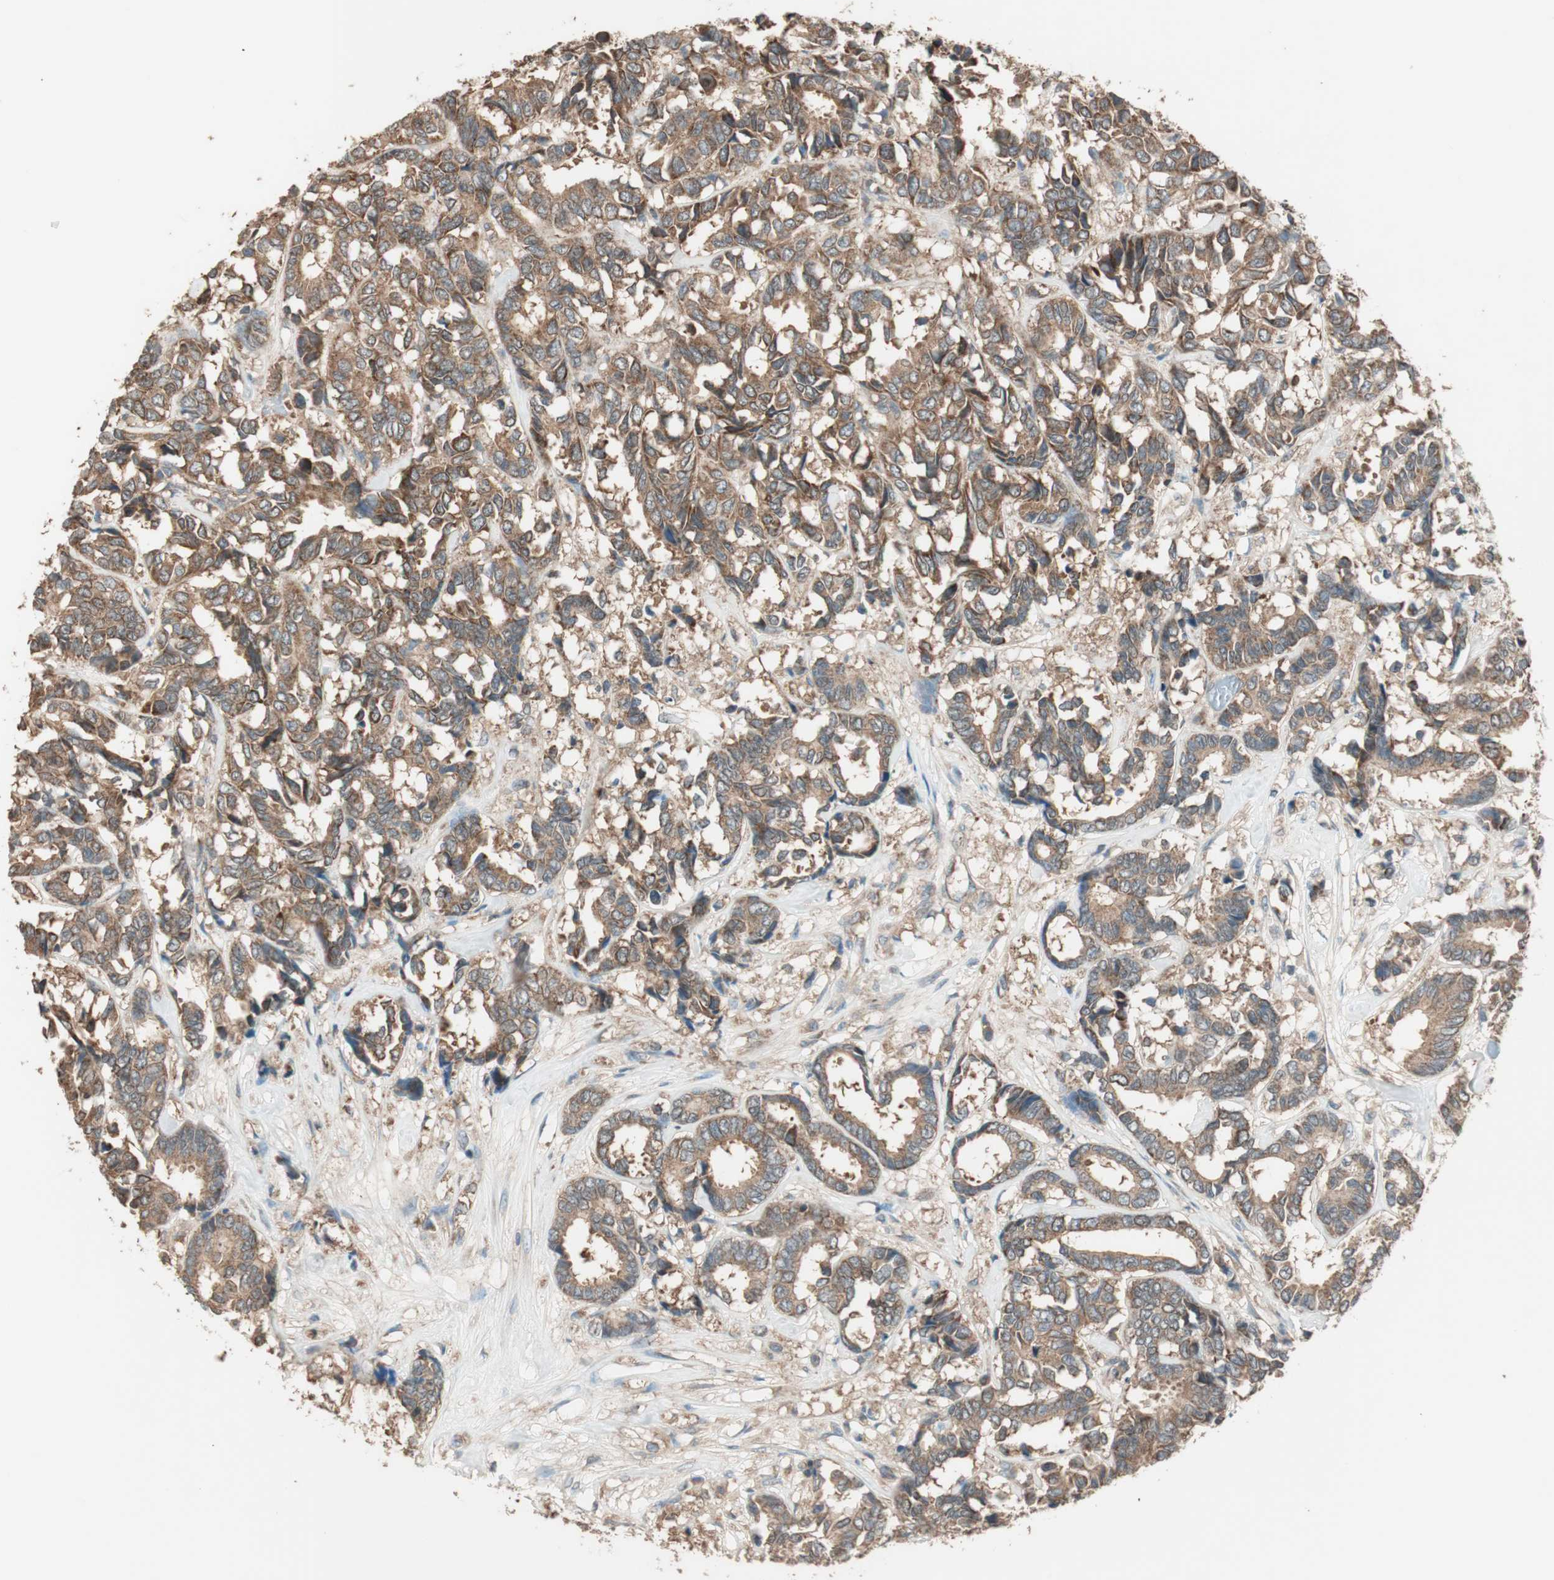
{"staining": {"intensity": "moderate", "quantity": ">75%", "location": "cytoplasmic/membranous"}, "tissue": "breast cancer", "cell_type": "Tumor cells", "image_type": "cancer", "snomed": [{"axis": "morphology", "description": "Duct carcinoma"}, {"axis": "topography", "description": "Breast"}], "caption": "The immunohistochemical stain shows moderate cytoplasmic/membranous expression in tumor cells of breast cancer tissue. (Brightfield microscopy of DAB IHC at high magnification).", "gene": "CC2D1A", "patient": {"sex": "female", "age": 87}}